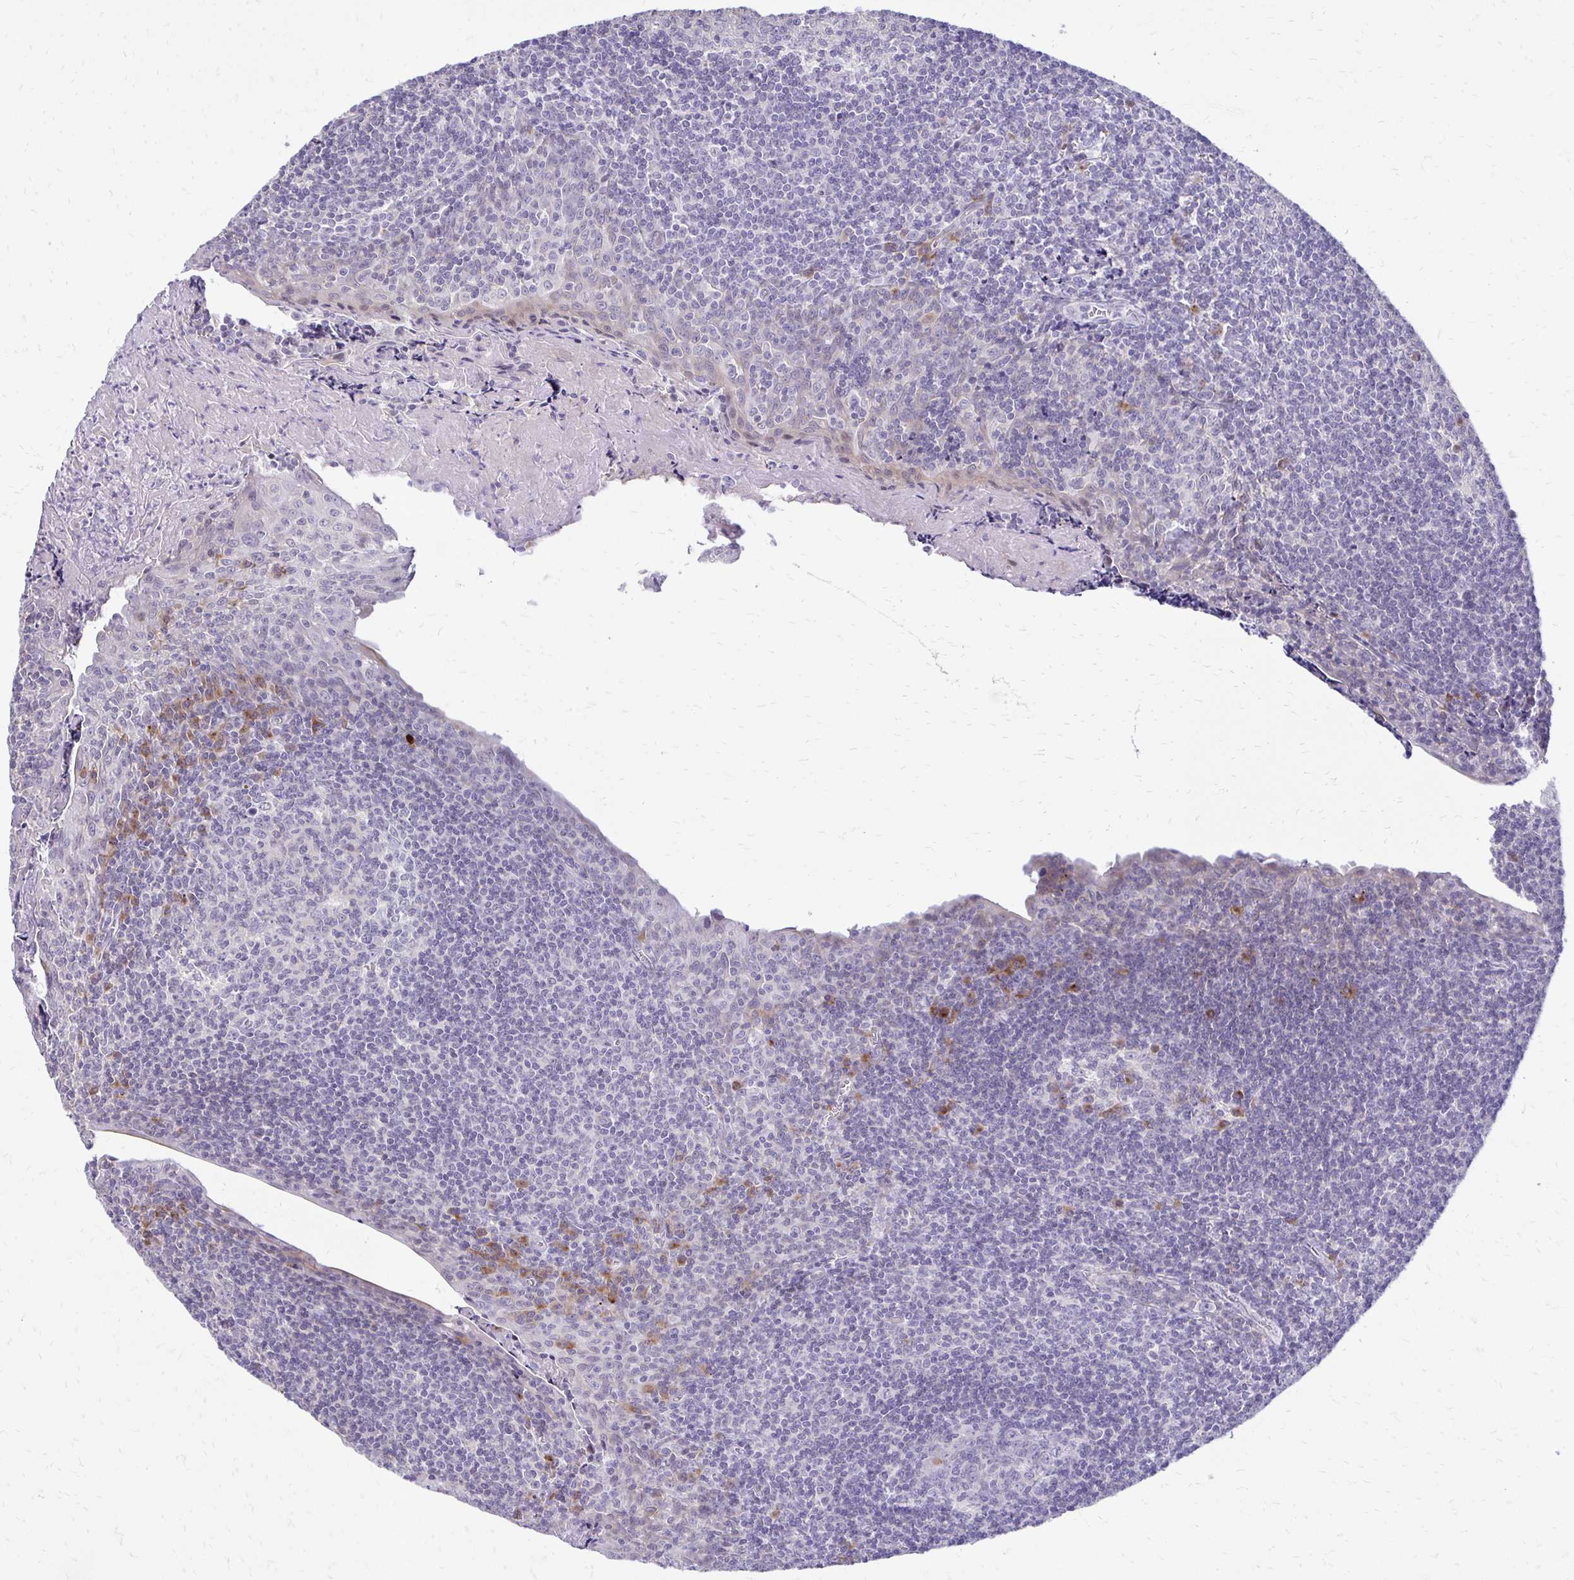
{"staining": {"intensity": "negative", "quantity": "none", "location": "none"}, "tissue": "tonsil", "cell_type": "Germinal center cells", "image_type": "normal", "snomed": [{"axis": "morphology", "description": "Normal tissue, NOS"}, {"axis": "morphology", "description": "Inflammation, NOS"}, {"axis": "topography", "description": "Tonsil"}], "caption": "Benign tonsil was stained to show a protein in brown. There is no significant positivity in germinal center cells. (DAB (3,3'-diaminobenzidine) immunohistochemistry (IHC), high magnification).", "gene": "EPYC", "patient": {"sex": "female", "age": 31}}